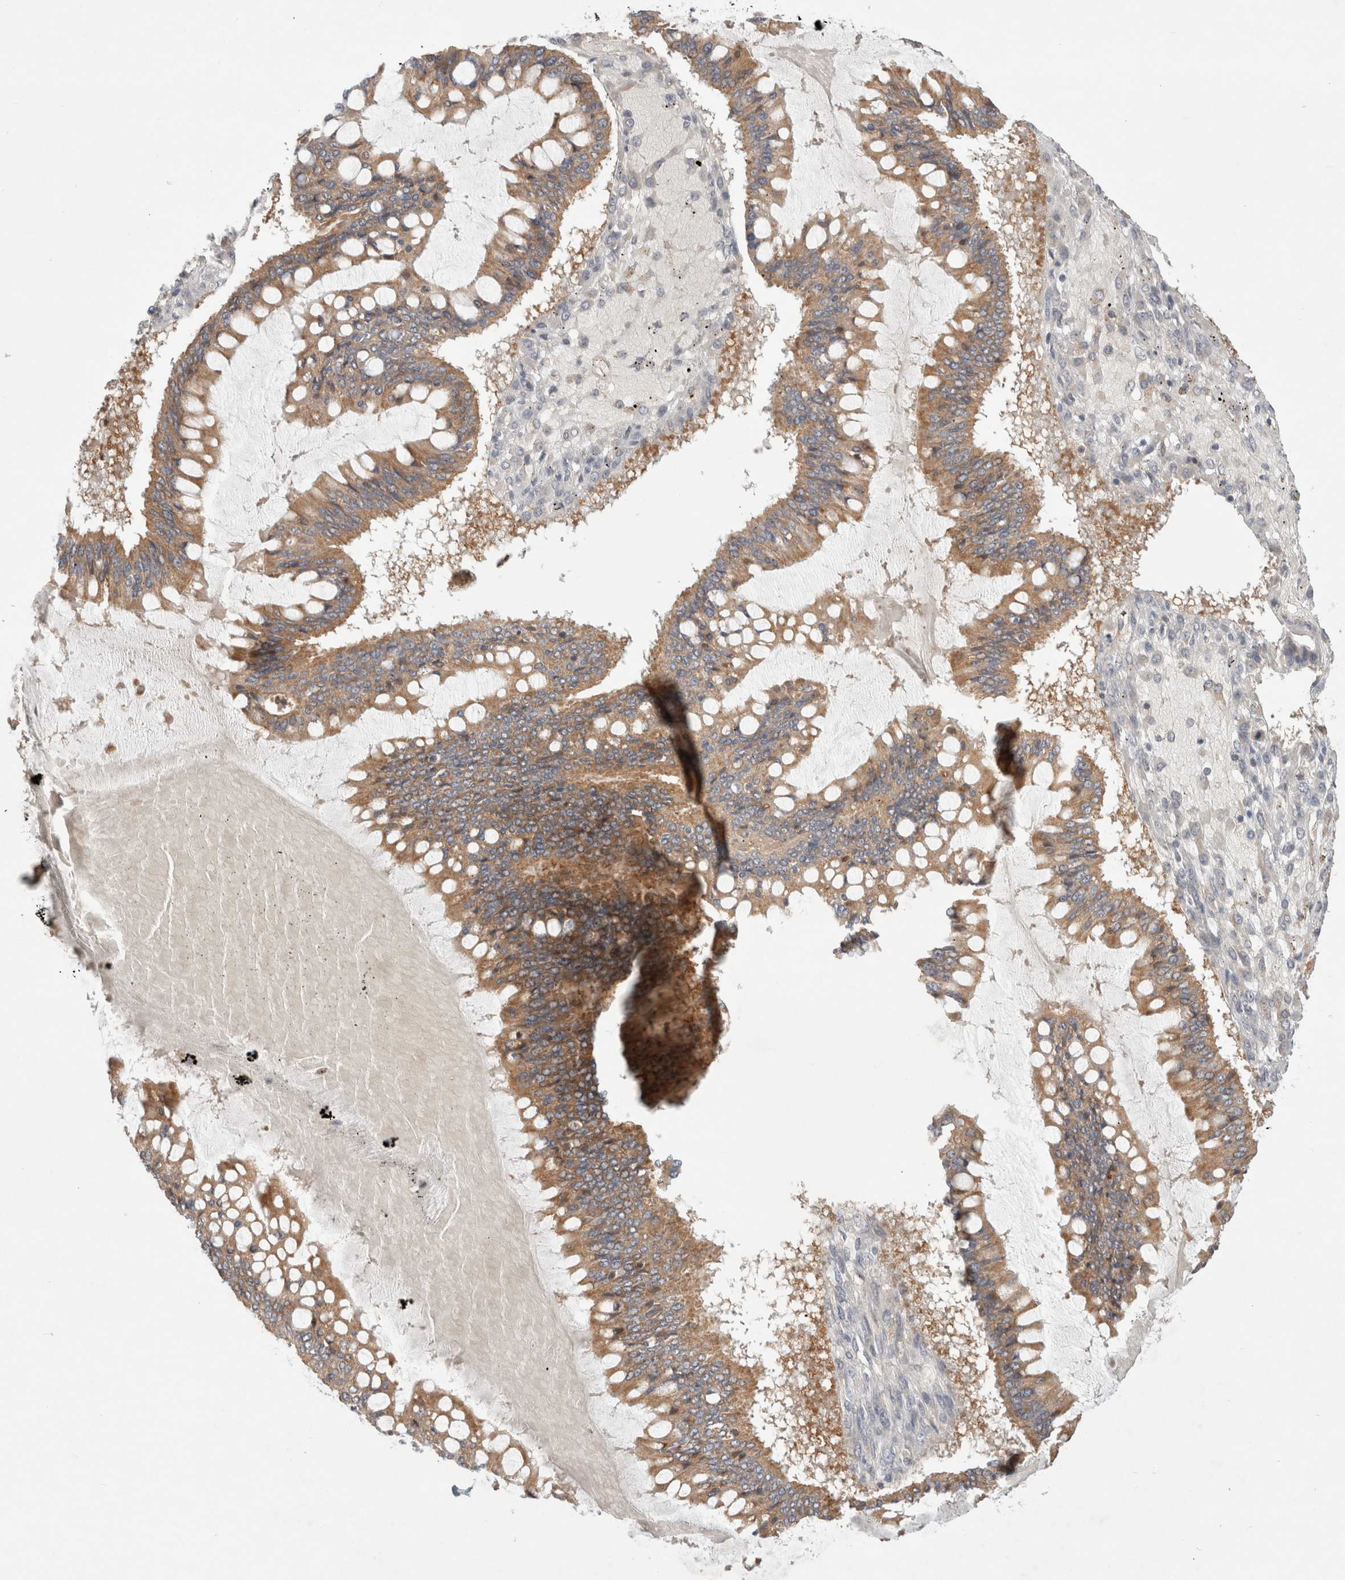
{"staining": {"intensity": "moderate", "quantity": ">75%", "location": "cytoplasmic/membranous"}, "tissue": "ovarian cancer", "cell_type": "Tumor cells", "image_type": "cancer", "snomed": [{"axis": "morphology", "description": "Cystadenocarcinoma, mucinous, NOS"}, {"axis": "topography", "description": "Ovary"}], "caption": "Mucinous cystadenocarcinoma (ovarian) stained for a protein (brown) exhibits moderate cytoplasmic/membranous positive expression in about >75% of tumor cells.", "gene": "HROB", "patient": {"sex": "female", "age": 73}}